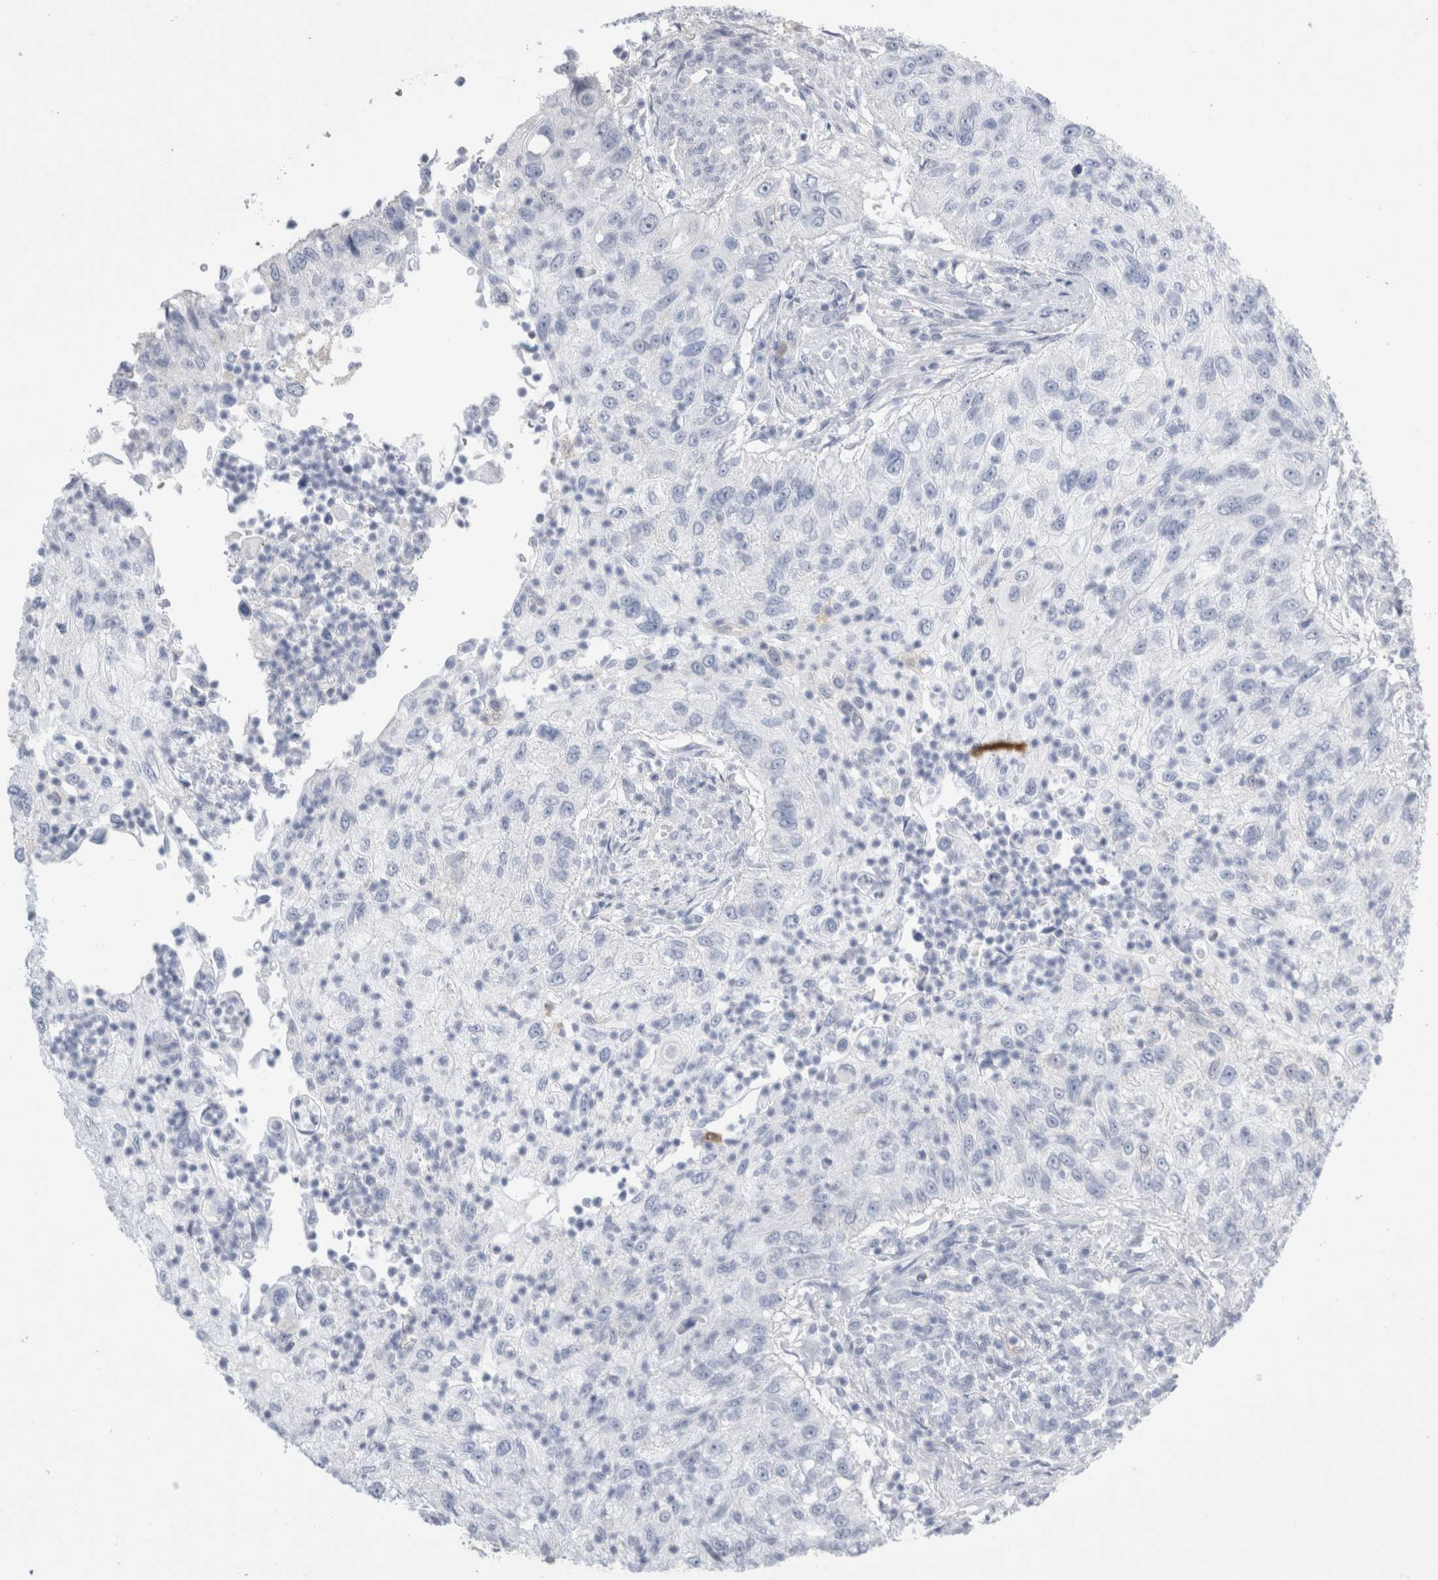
{"staining": {"intensity": "negative", "quantity": "none", "location": "none"}, "tissue": "urothelial cancer", "cell_type": "Tumor cells", "image_type": "cancer", "snomed": [{"axis": "morphology", "description": "Urothelial carcinoma, High grade"}, {"axis": "topography", "description": "Urinary bladder"}], "caption": "Immunohistochemistry histopathology image of urothelial cancer stained for a protein (brown), which shows no expression in tumor cells.", "gene": "NAPEPLD", "patient": {"sex": "female", "age": 60}}